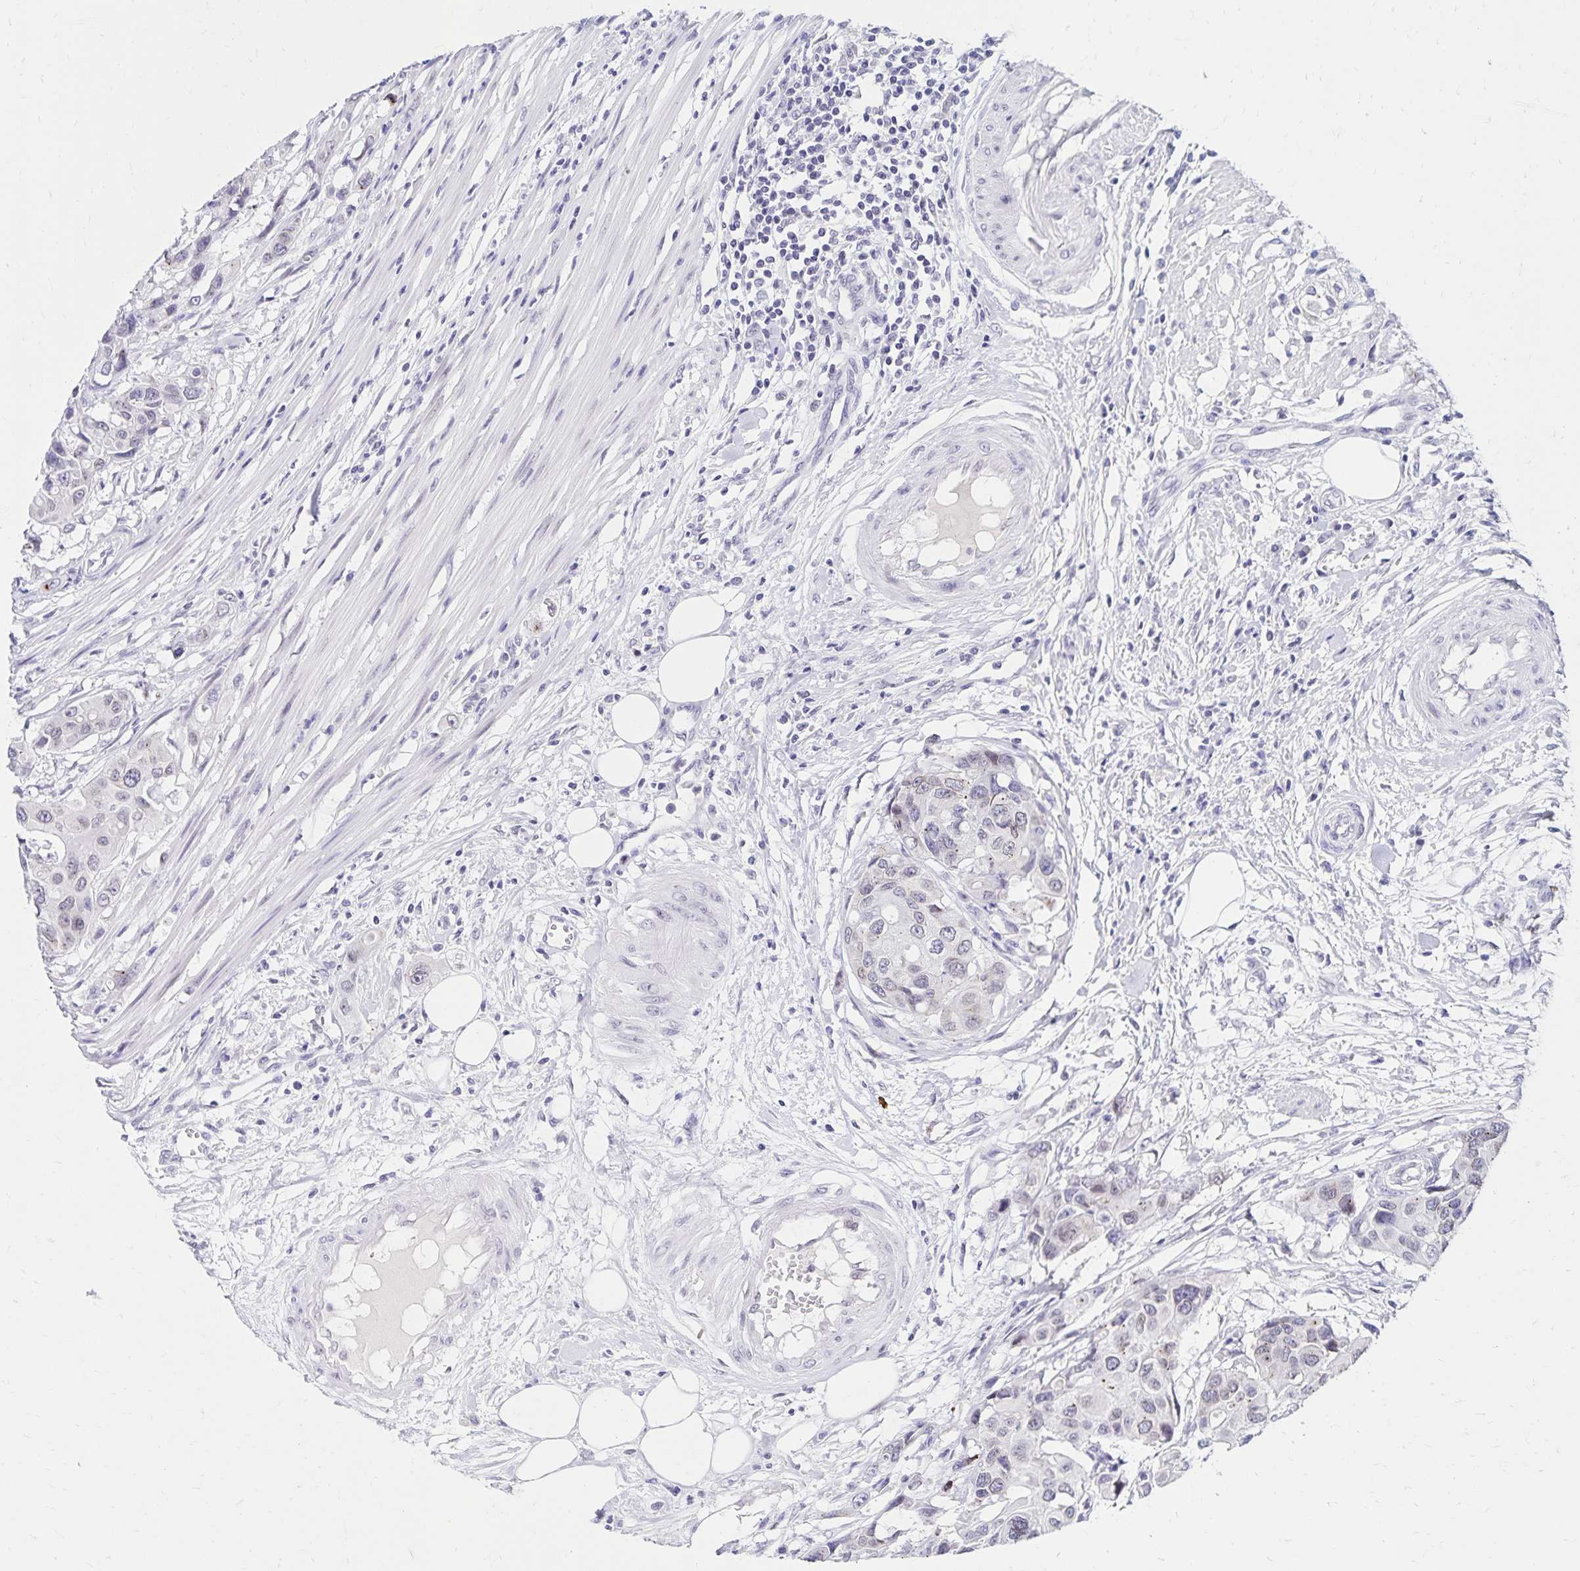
{"staining": {"intensity": "negative", "quantity": "none", "location": "none"}, "tissue": "colorectal cancer", "cell_type": "Tumor cells", "image_type": "cancer", "snomed": [{"axis": "morphology", "description": "Adenocarcinoma, NOS"}, {"axis": "topography", "description": "Colon"}], "caption": "Immunohistochemical staining of human colorectal cancer (adenocarcinoma) shows no significant staining in tumor cells.", "gene": "FAM166C", "patient": {"sex": "male", "age": 77}}